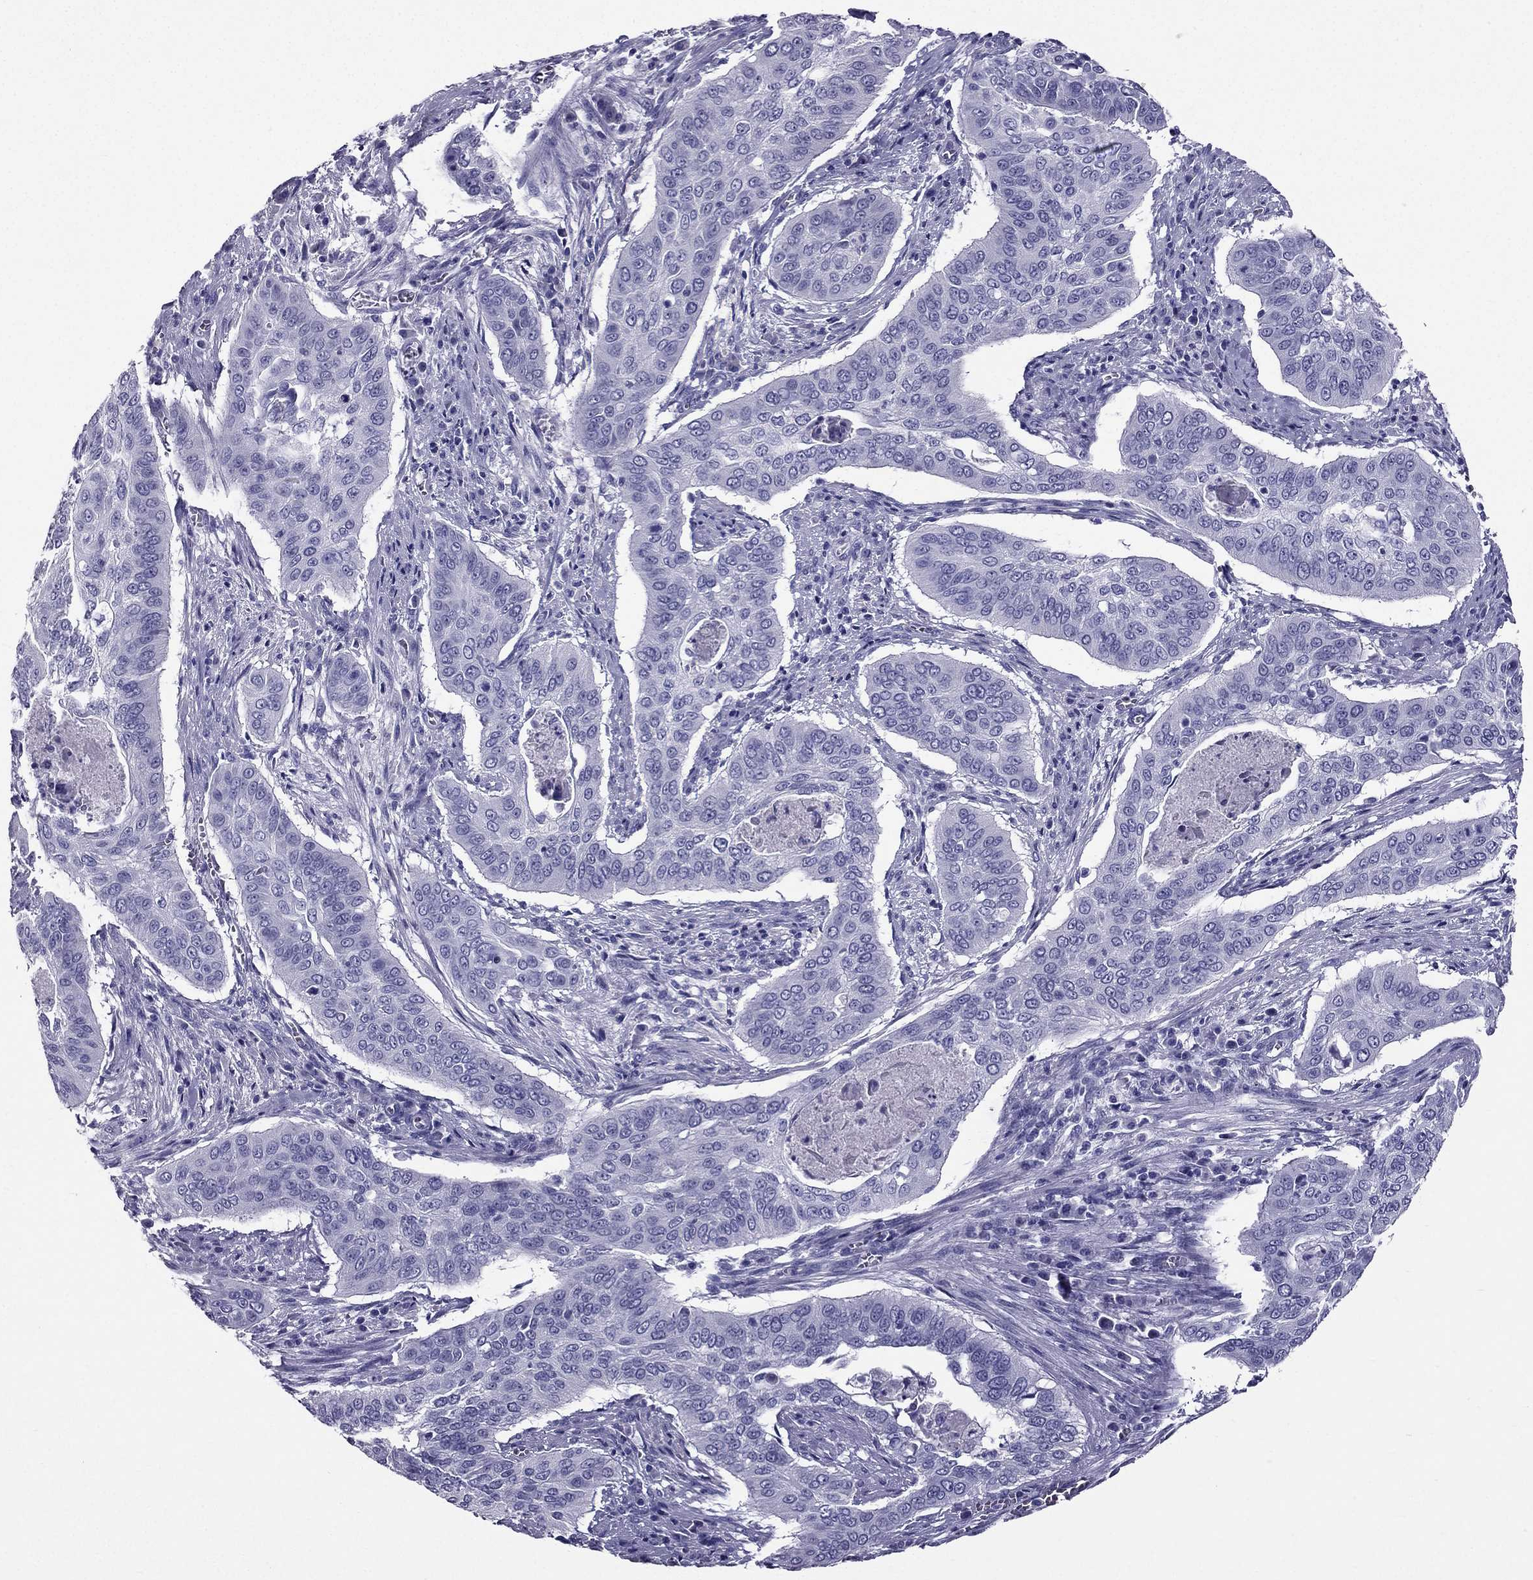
{"staining": {"intensity": "negative", "quantity": "none", "location": "none"}, "tissue": "cervical cancer", "cell_type": "Tumor cells", "image_type": "cancer", "snomed": [{"axis": "morphology", "description": "Squamous cell carcinoma, NOS"}, {"axis": "topography", "description": "Cervix"}], "caption": "Cervical cancer was stained to show a protein in brown. There is no significant positivity in tumor cells.", "gene": "ZNF541", "patient": {"sex": "female", "age": 39}}